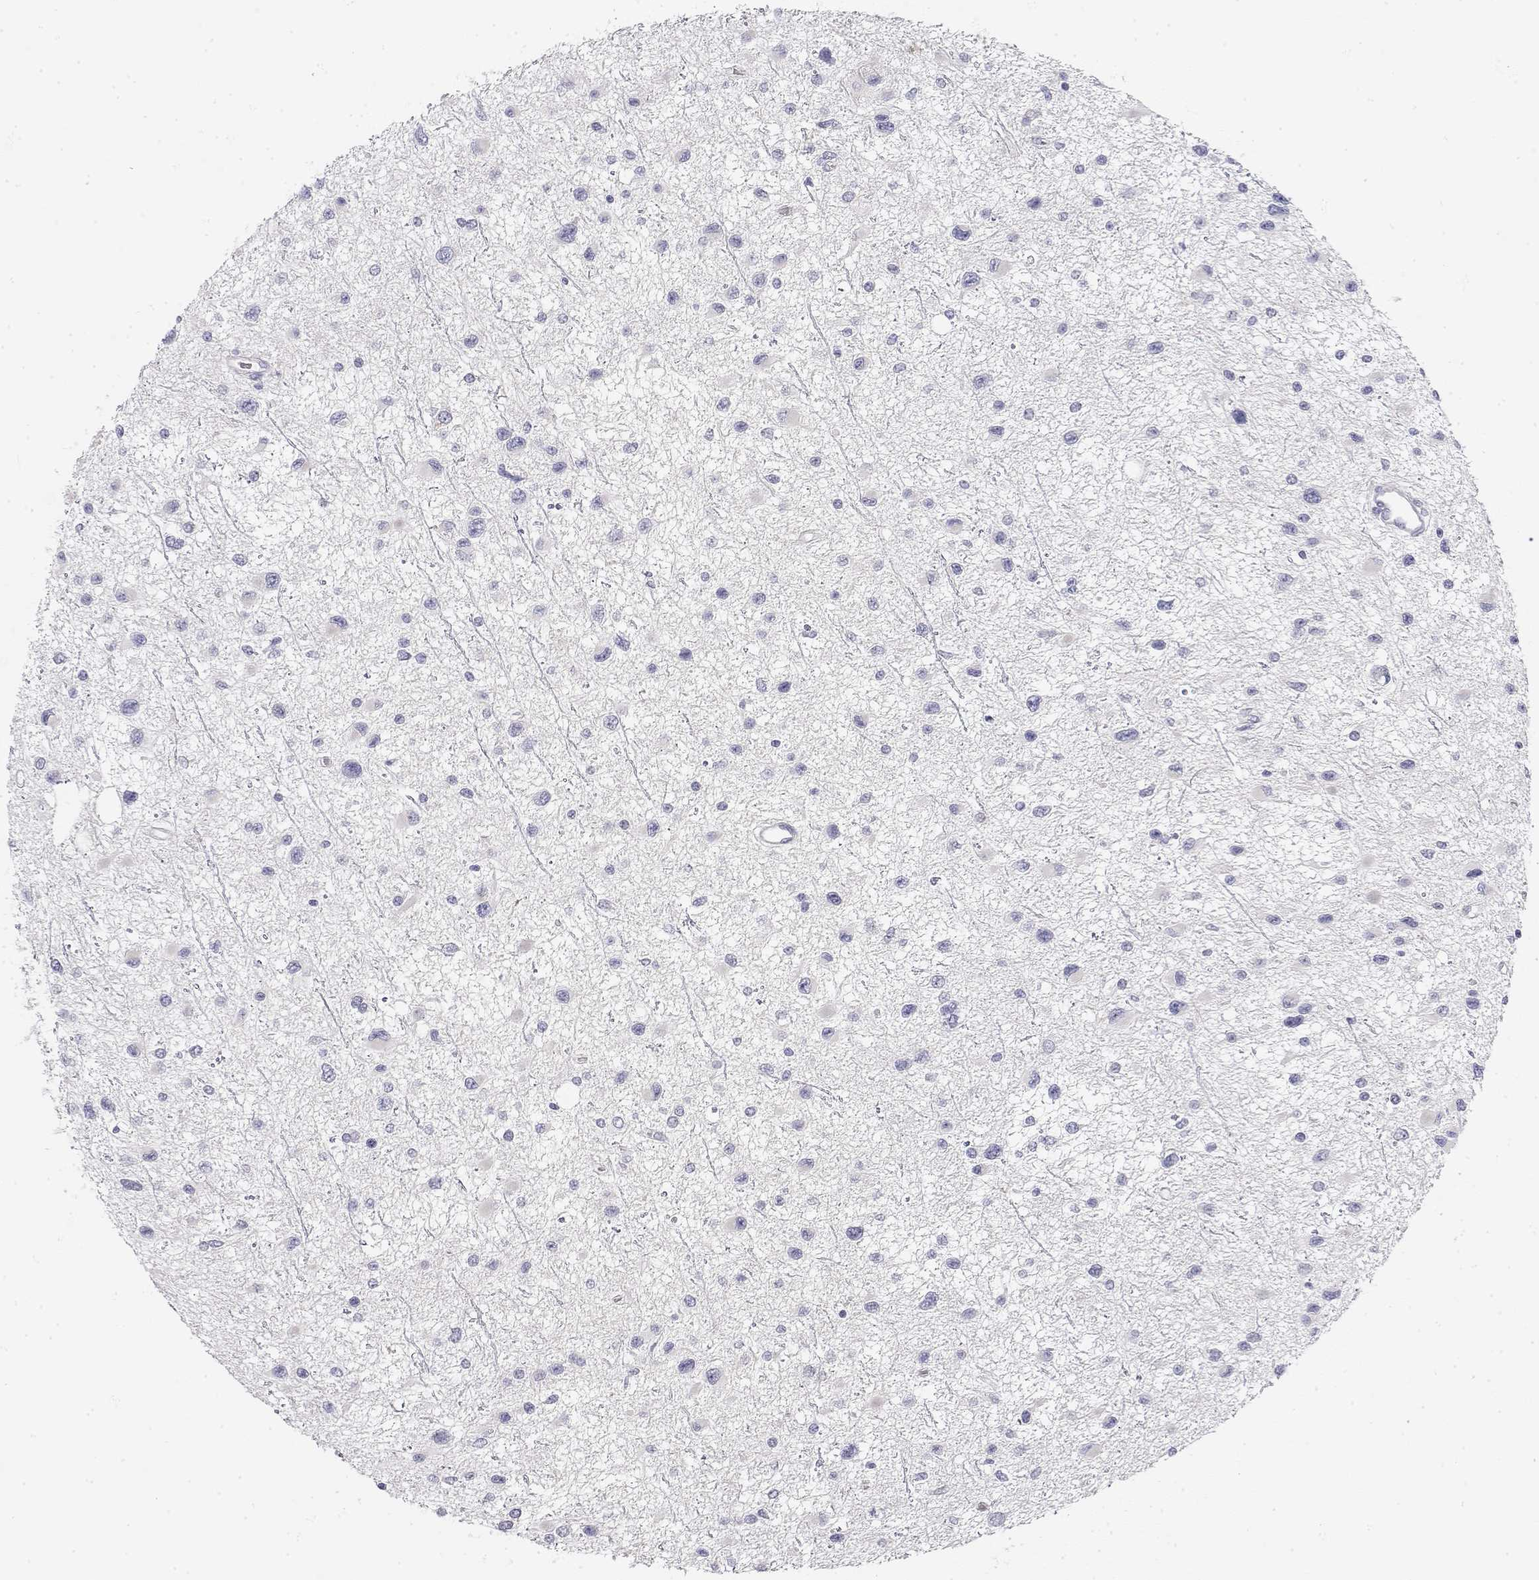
{"staining": {"intensity": "negative", "quantity": "none", "location": "none"}, "tissue": "glioma", "cell_type": "Tumor cells", "image_type": "cancer", "snomed": [{"axis": "morphology", "description": "Glioma, malignant, Low grade"}, {"axis": "topography", "description": "Brain"}], "caption": "A histopathology image of human glioma is negative for staining in tumor cells. (DAB (3,3'-diaminobenzidine) IHC, high magnification).", "gene": "MISP", "patient": {"sex": "female", "age": 32}}